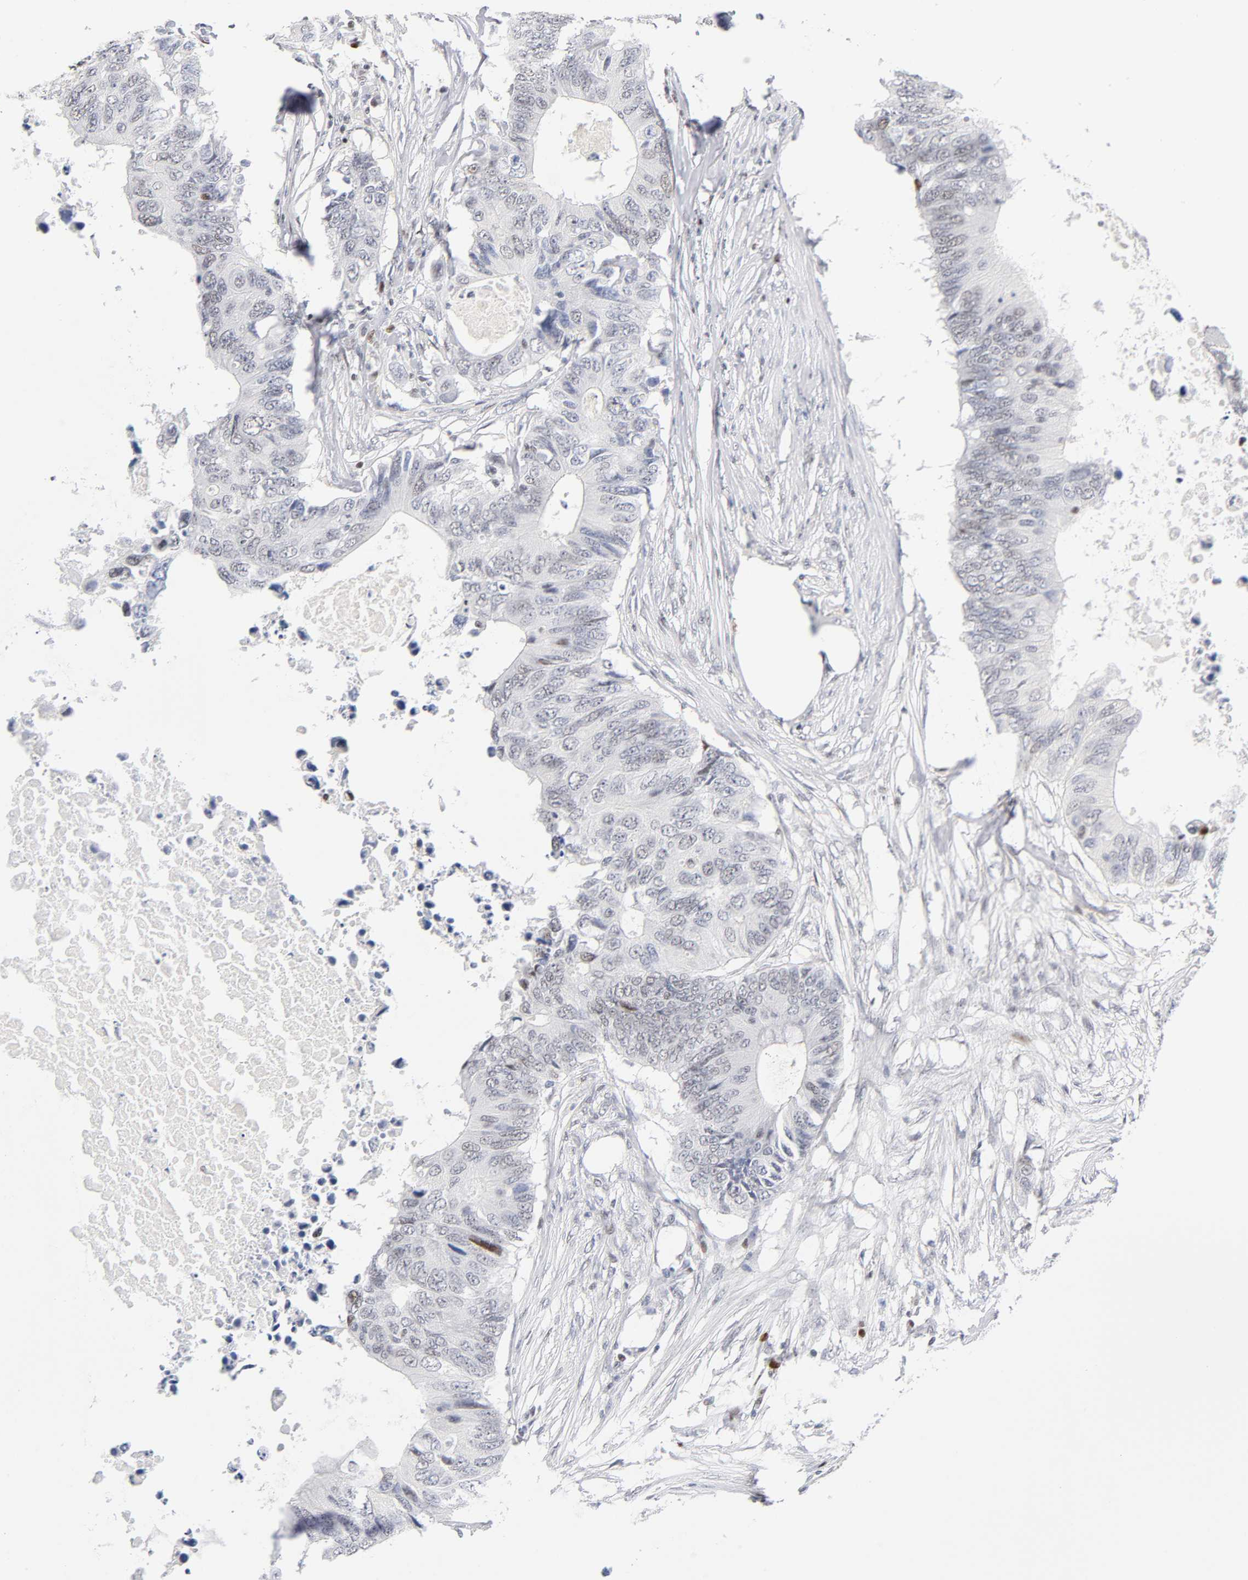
{"staining": {"intensity": "negative", "quantity": "none", "location": "none"}, "tissue": "colorectal cancer", "cell_type": "Tumor cells", "image_type": "cancer", "snomed": [{"axis": "morphology", "description": "Adenocarcinoma, NOS"}, {"axis": "topography", "description": "Colon"}], "caption": "IHC image of human colorectal adenocarcinoma stained for a protein (brown), which demonstrates no positivity in tumor cells.", "gene": "SP3", "patient": {"sex": "male", "age": 71}}